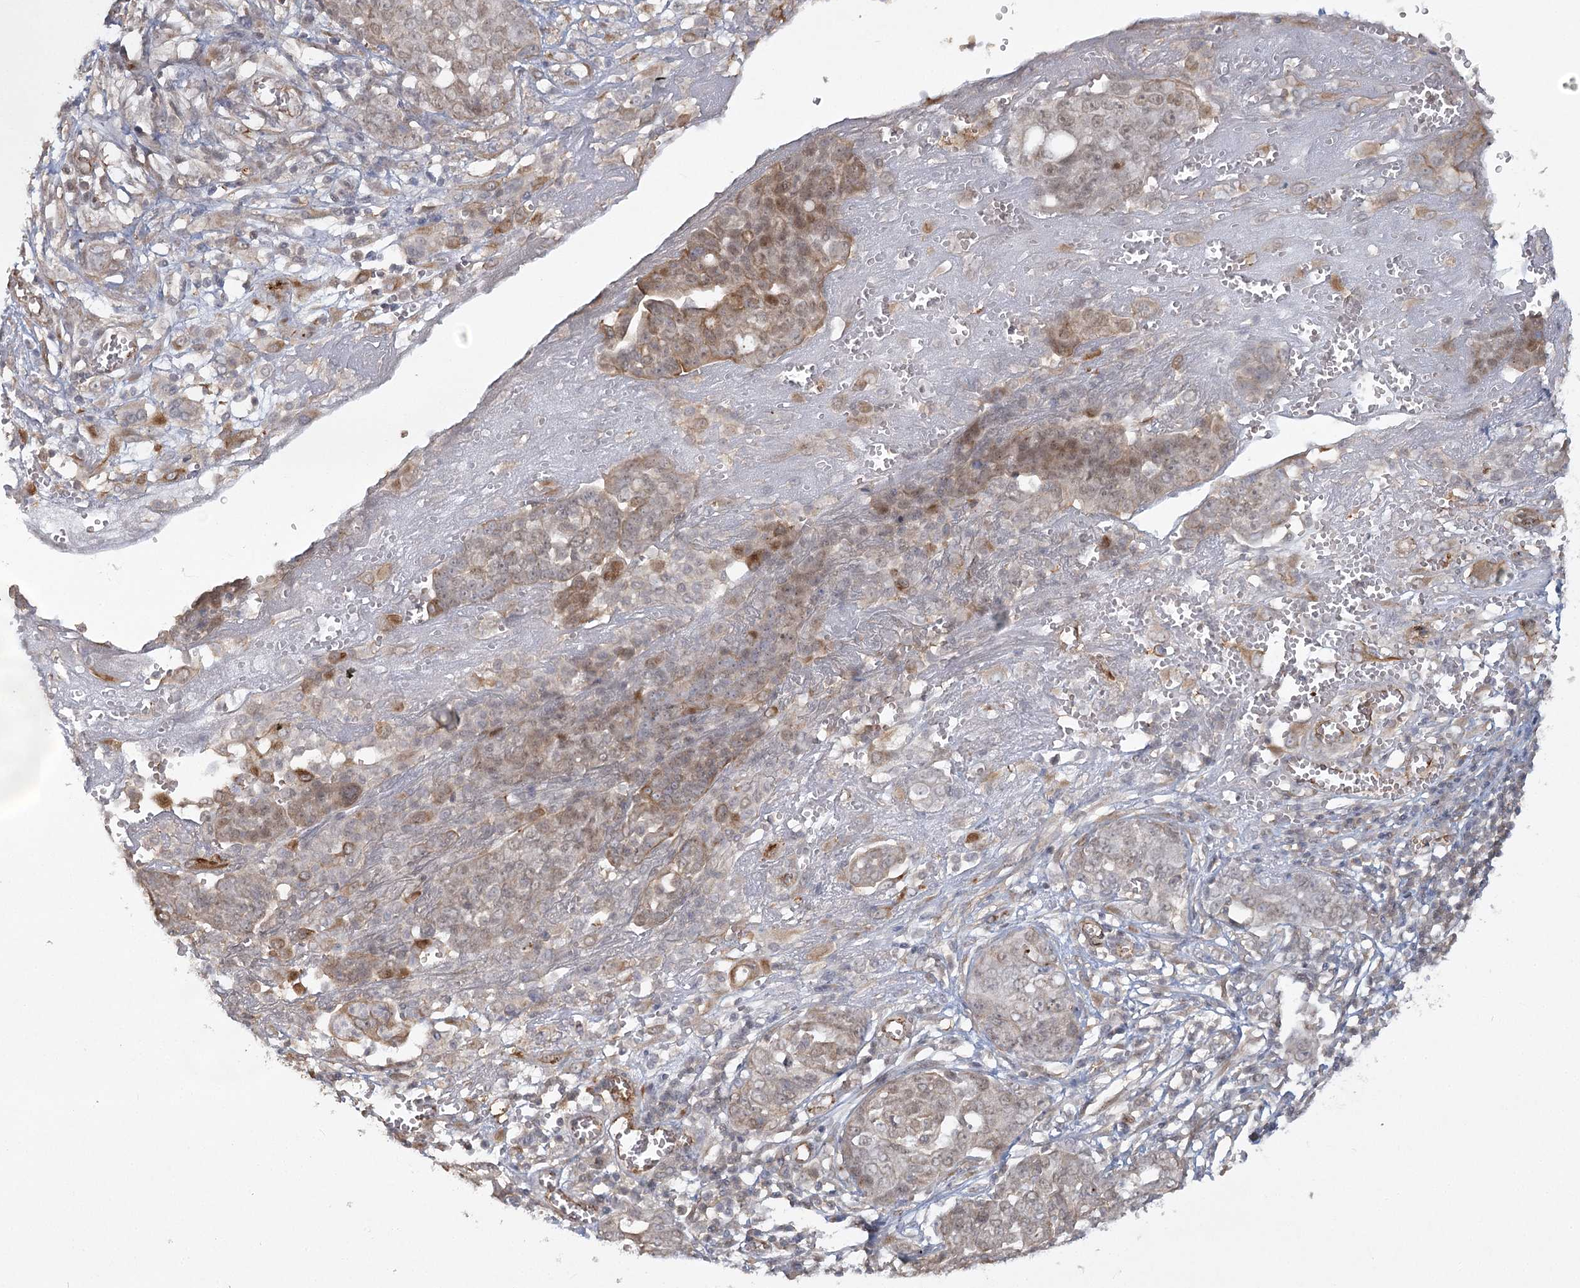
{"staining": {"intensity": "weak", "quantity": "<25%", "location": "nuclear"}, "tissue": "ovarian cancer", "cell_type": "Tumor cells", "image_type": "cancer", "snomed": [{"axis": "morphology", "description": "Cystadenocarcinoma, serous, NOS"}, {"axis": "topography", "description": "Soft tissue"}, {"axis": "topography", "description": "Ovary"}], "caption": "DAB immunohistochemical staining of human serous cystadenocarcinoma (ovarian) demonstrates no significant expression in tumor cells.", "gene": "KBTBD4", "patient": {"sex": "female", "age": 57}}